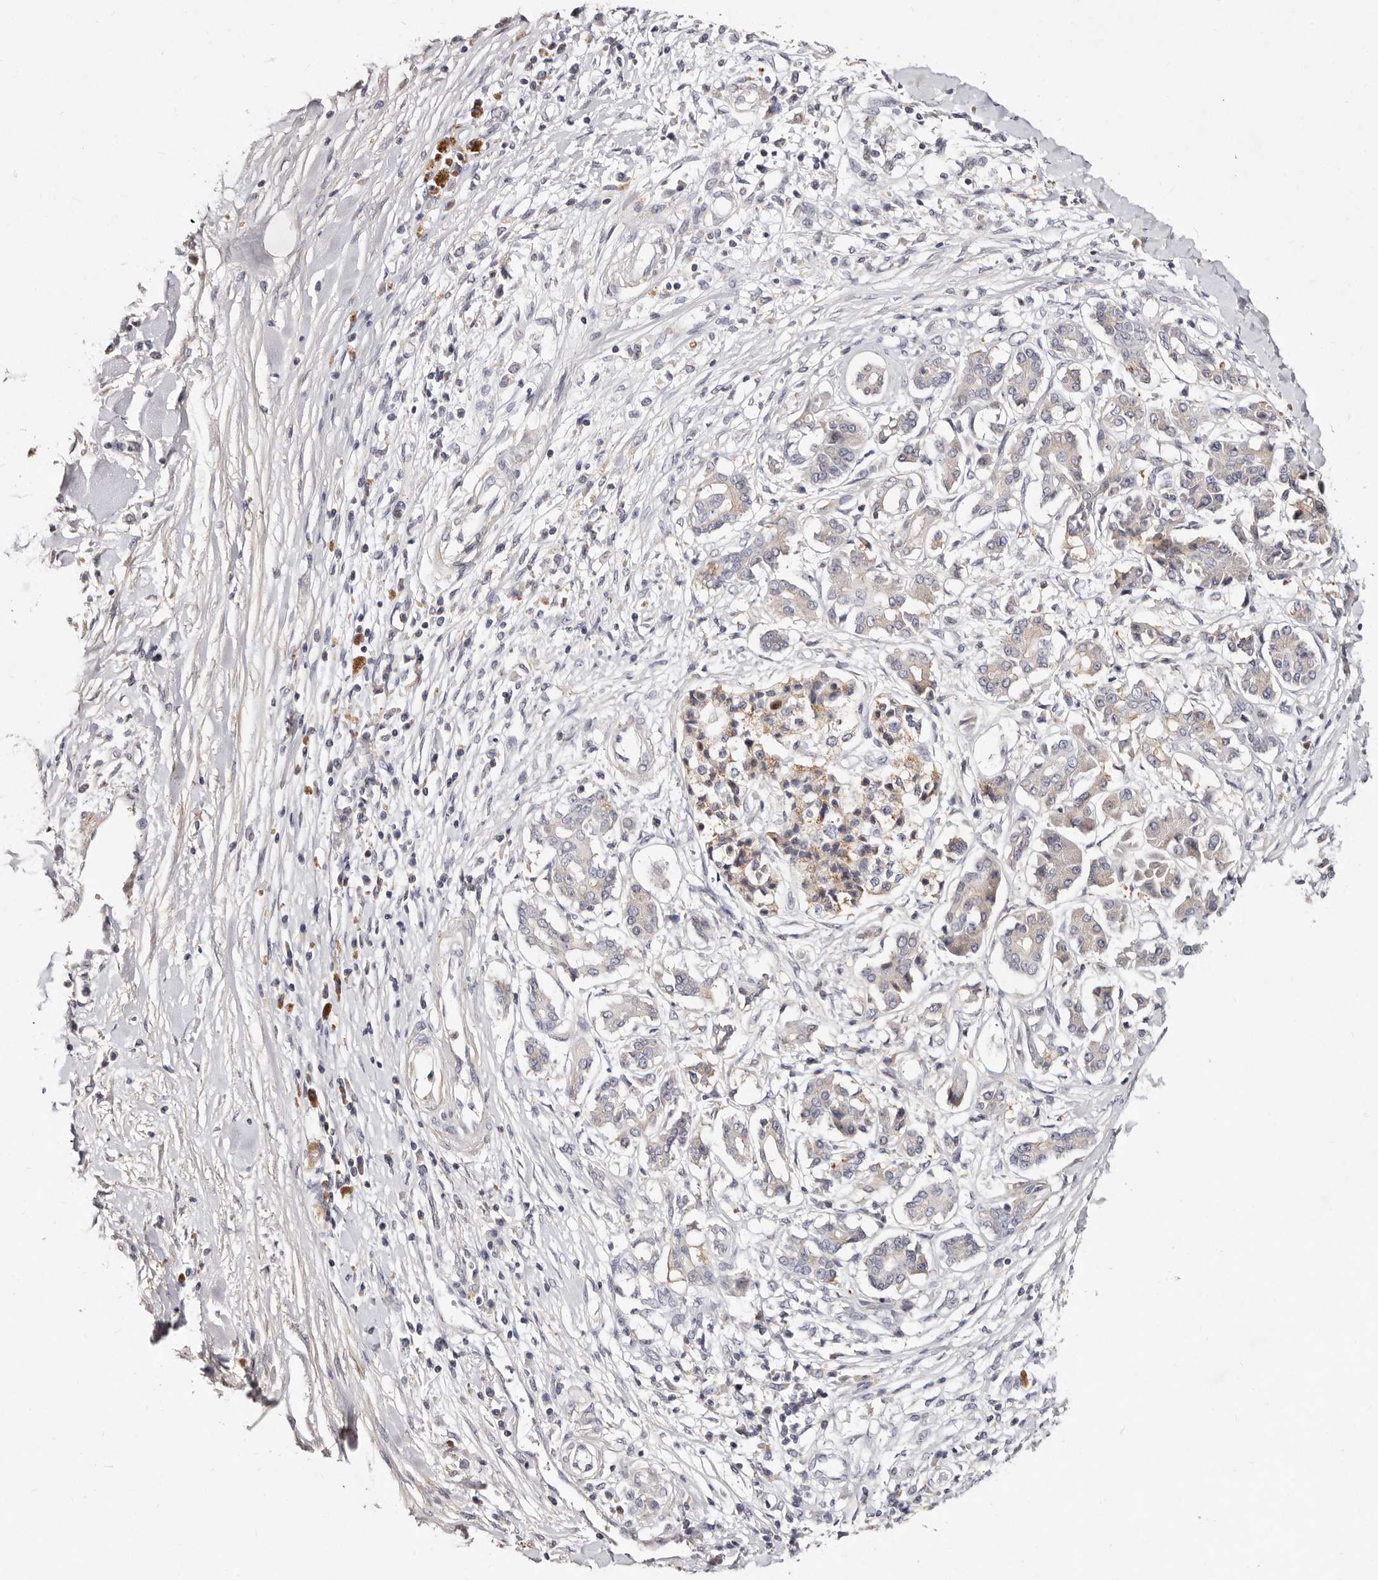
{"staining": {"intensity": "negative", "quantity": "none", "location": "none"}, "tissue": "pancreatic cancer", "cell_type": "Tumor cells", "image_type": "cancer", "snomed": [{"axis": "morphology", "description": "Adenocarcinoma, NOS"}, {"axis": "topography", "description": "Pancreas"}], "caption": "Histopathology image shows no protein positivity in tumor cells of adenocarcinoma (pancreatic) tissue. (DAB immunohistochemistry with hematoxylin counter stain).", "gene": "MRPS33", "patient": {"sex": "female", "age": 56}}